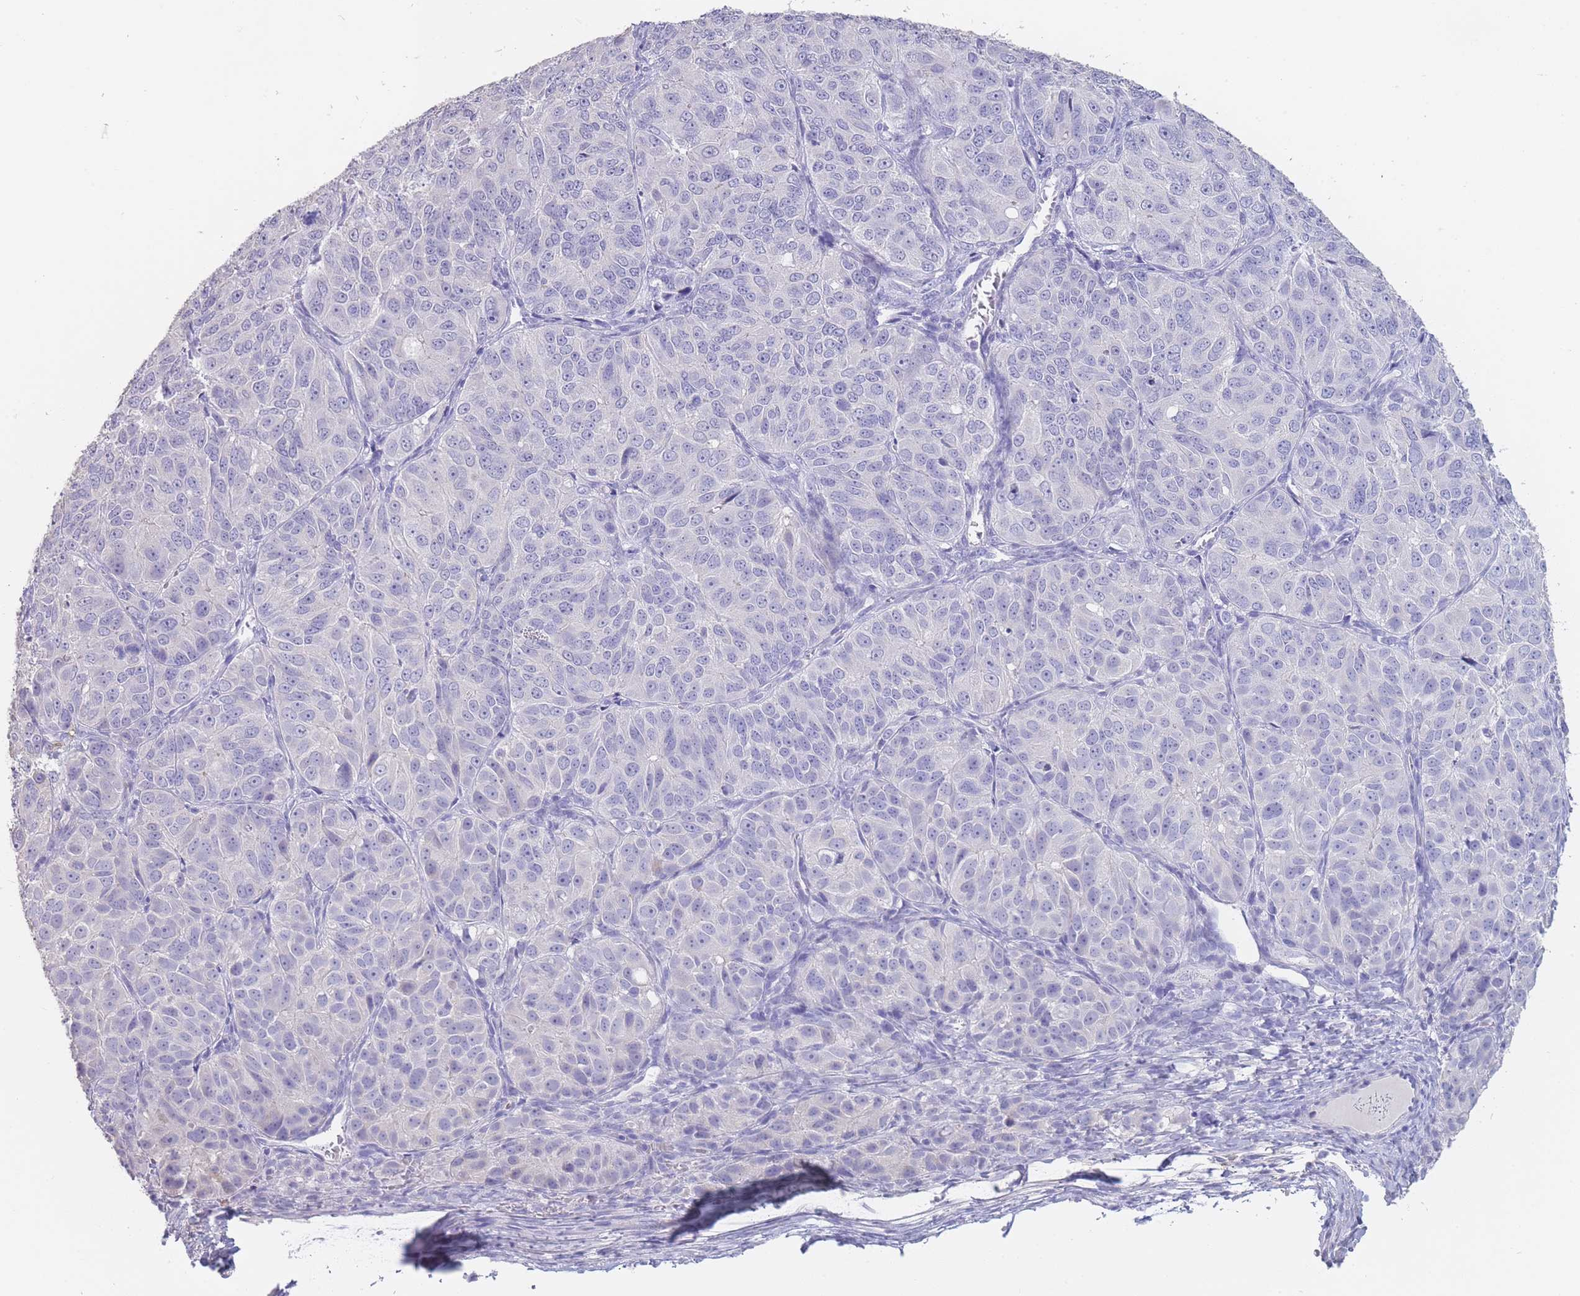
{"staining": {"intensity": "negative", "quantity": "none", "location": "none"}, "tissue": "ovarian cancer", "cell_type": "Tumor cells", "image_type": "cancer", "snomed": [{"axis": "morphology", "description": "Carcinoma, endometroid"}, {"axis": "topography", "description": "Ovary"}], "caption": "Immunohistochemistry (IHC) of ovarian cancer (endometroid carcinoma) displays no expression in tumor cells.", "gene": "CD37", "patient": {"sex": "female", "age": 51}}